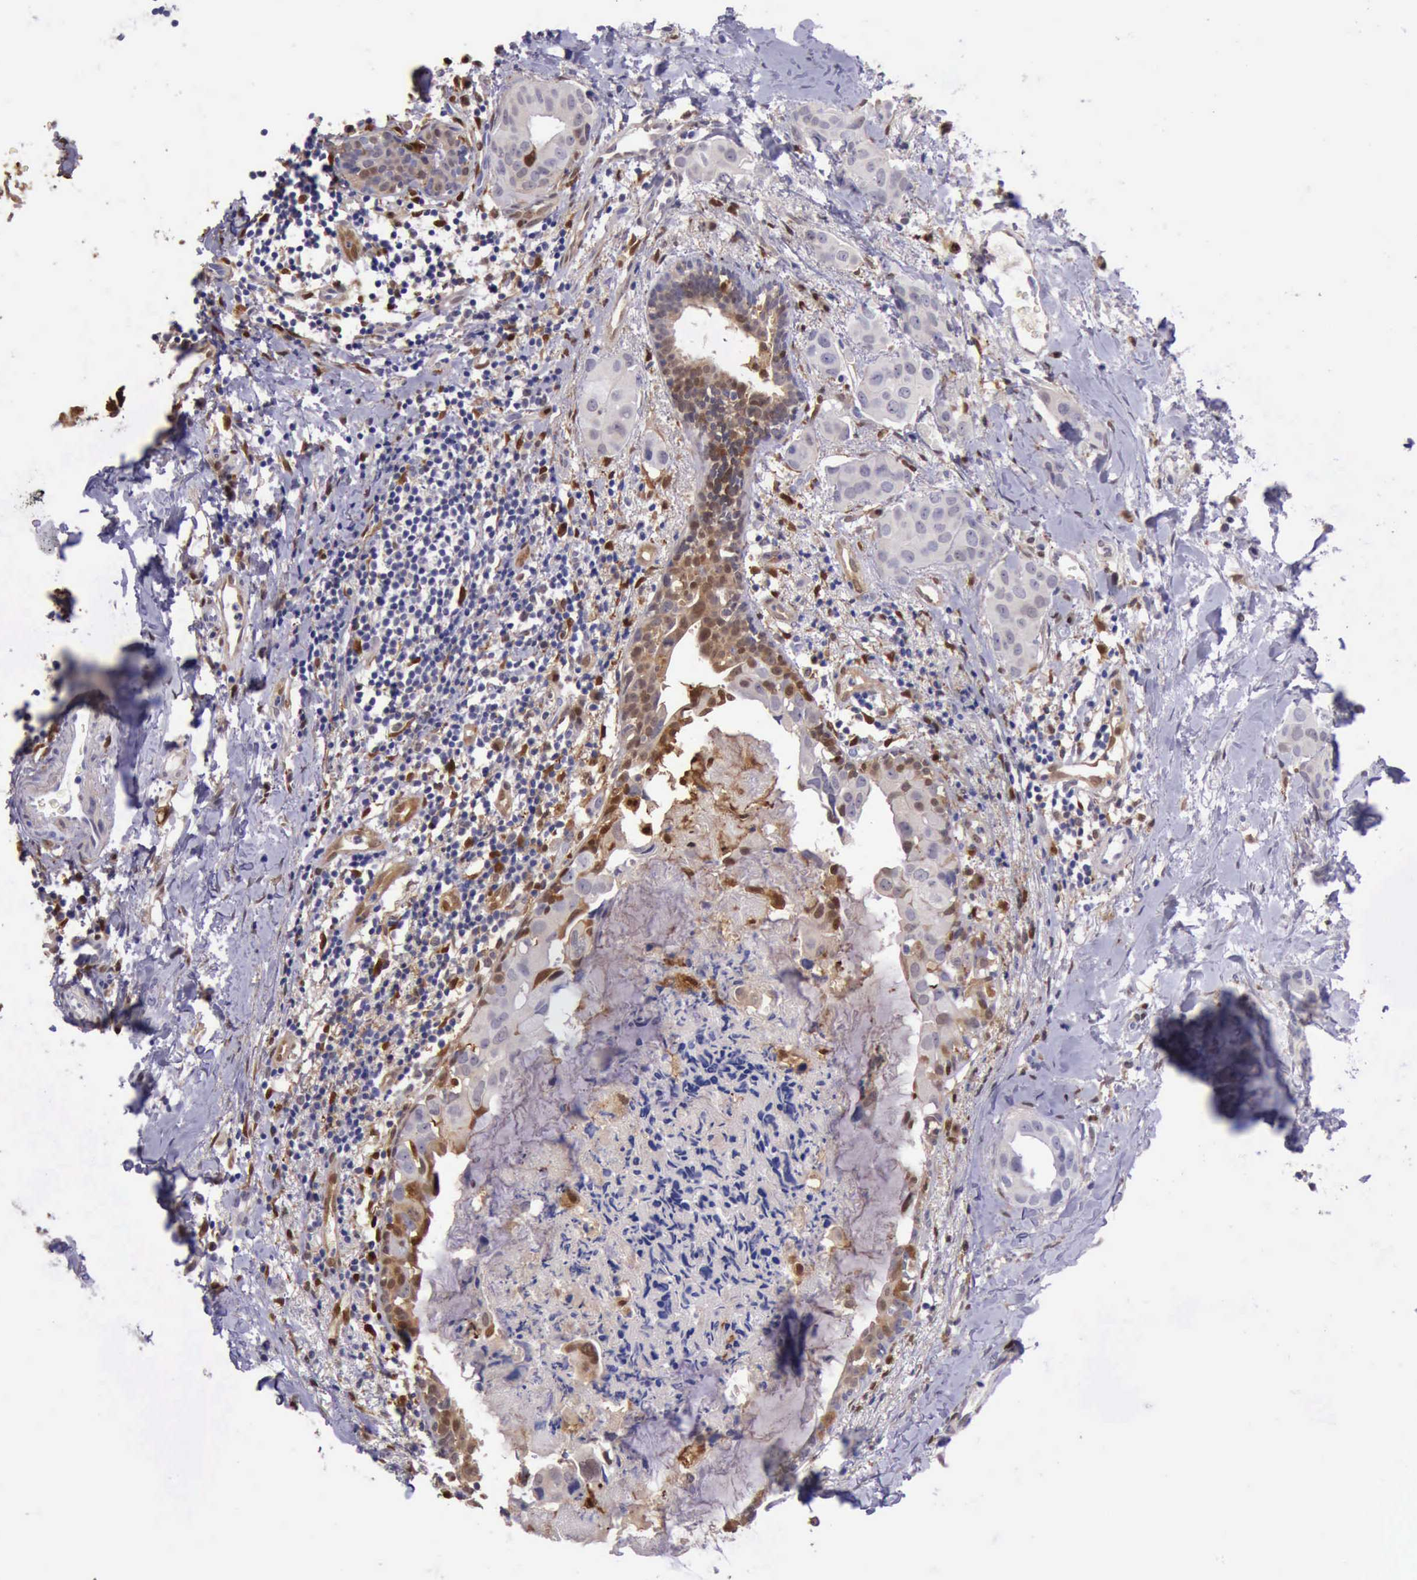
{"staining": {"intensity": "moderate", "quantity": "25%-75%", "location": "cytoplasmic/membranous,nuclear"}, "tissue": "breast cancer", "cell_type": "Tumor cells", "image_type": "cancer", "snomed": [{"axis": "morphology", "description": "Duct carcinoma"}, {"axis": "topography", "description": "Breast"}], "caption": "Invasive ductal carcinoma (breast) stained with DAB (3,3'-diaminobenzidine) immunohistochemistry (IHC) exhibits medium levels of moderate cytoplasmic/membranous and nuclear expression in approximately 25%-75% of tumor cells. The protein of interest is stained brown, and the nuclei are stained in blue (DAB IHC with brightfield microscopy, high magnification).", "gene": "TYMP", "patient": {"sex": "female", "age": 40}}